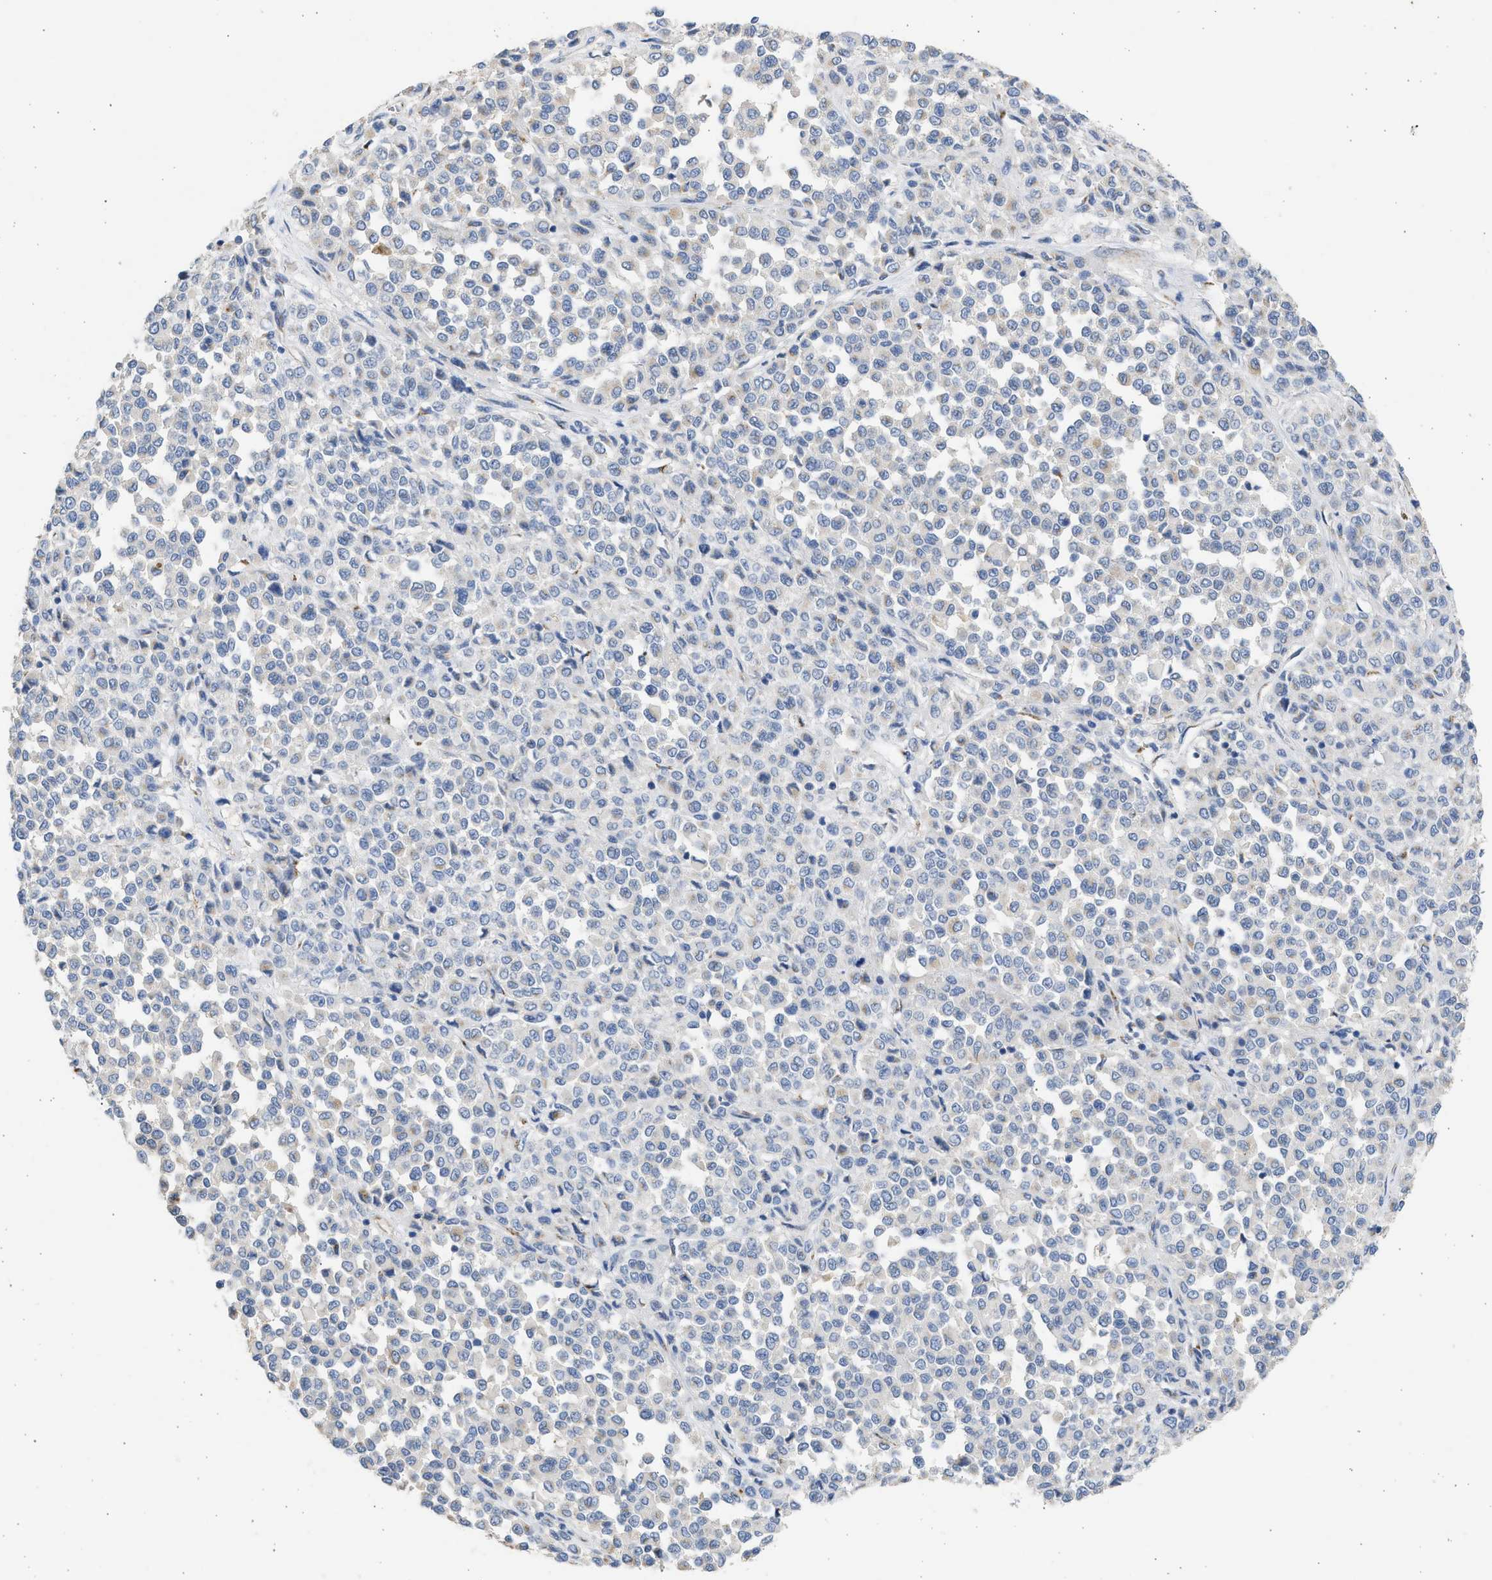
{"staining": {"intensity": "negative", "quantity": "none", "location": "none"}, "tissue": "melanoma", "cell_type": "Tumor cells", "image_type": "cancer", "snomed": [{"axis": "morphology", "description": "Malignant melanoma, Metastatic site"}, {"axis": "topography", "description": "Pancreas"}], "caption": "Malignant melanoma (metastatic site) was stained to show a protein in brown. There is no significant positivity in tumor cells.", "gene": "IPO8", "patient": {"sex": "female", "age": 30}}